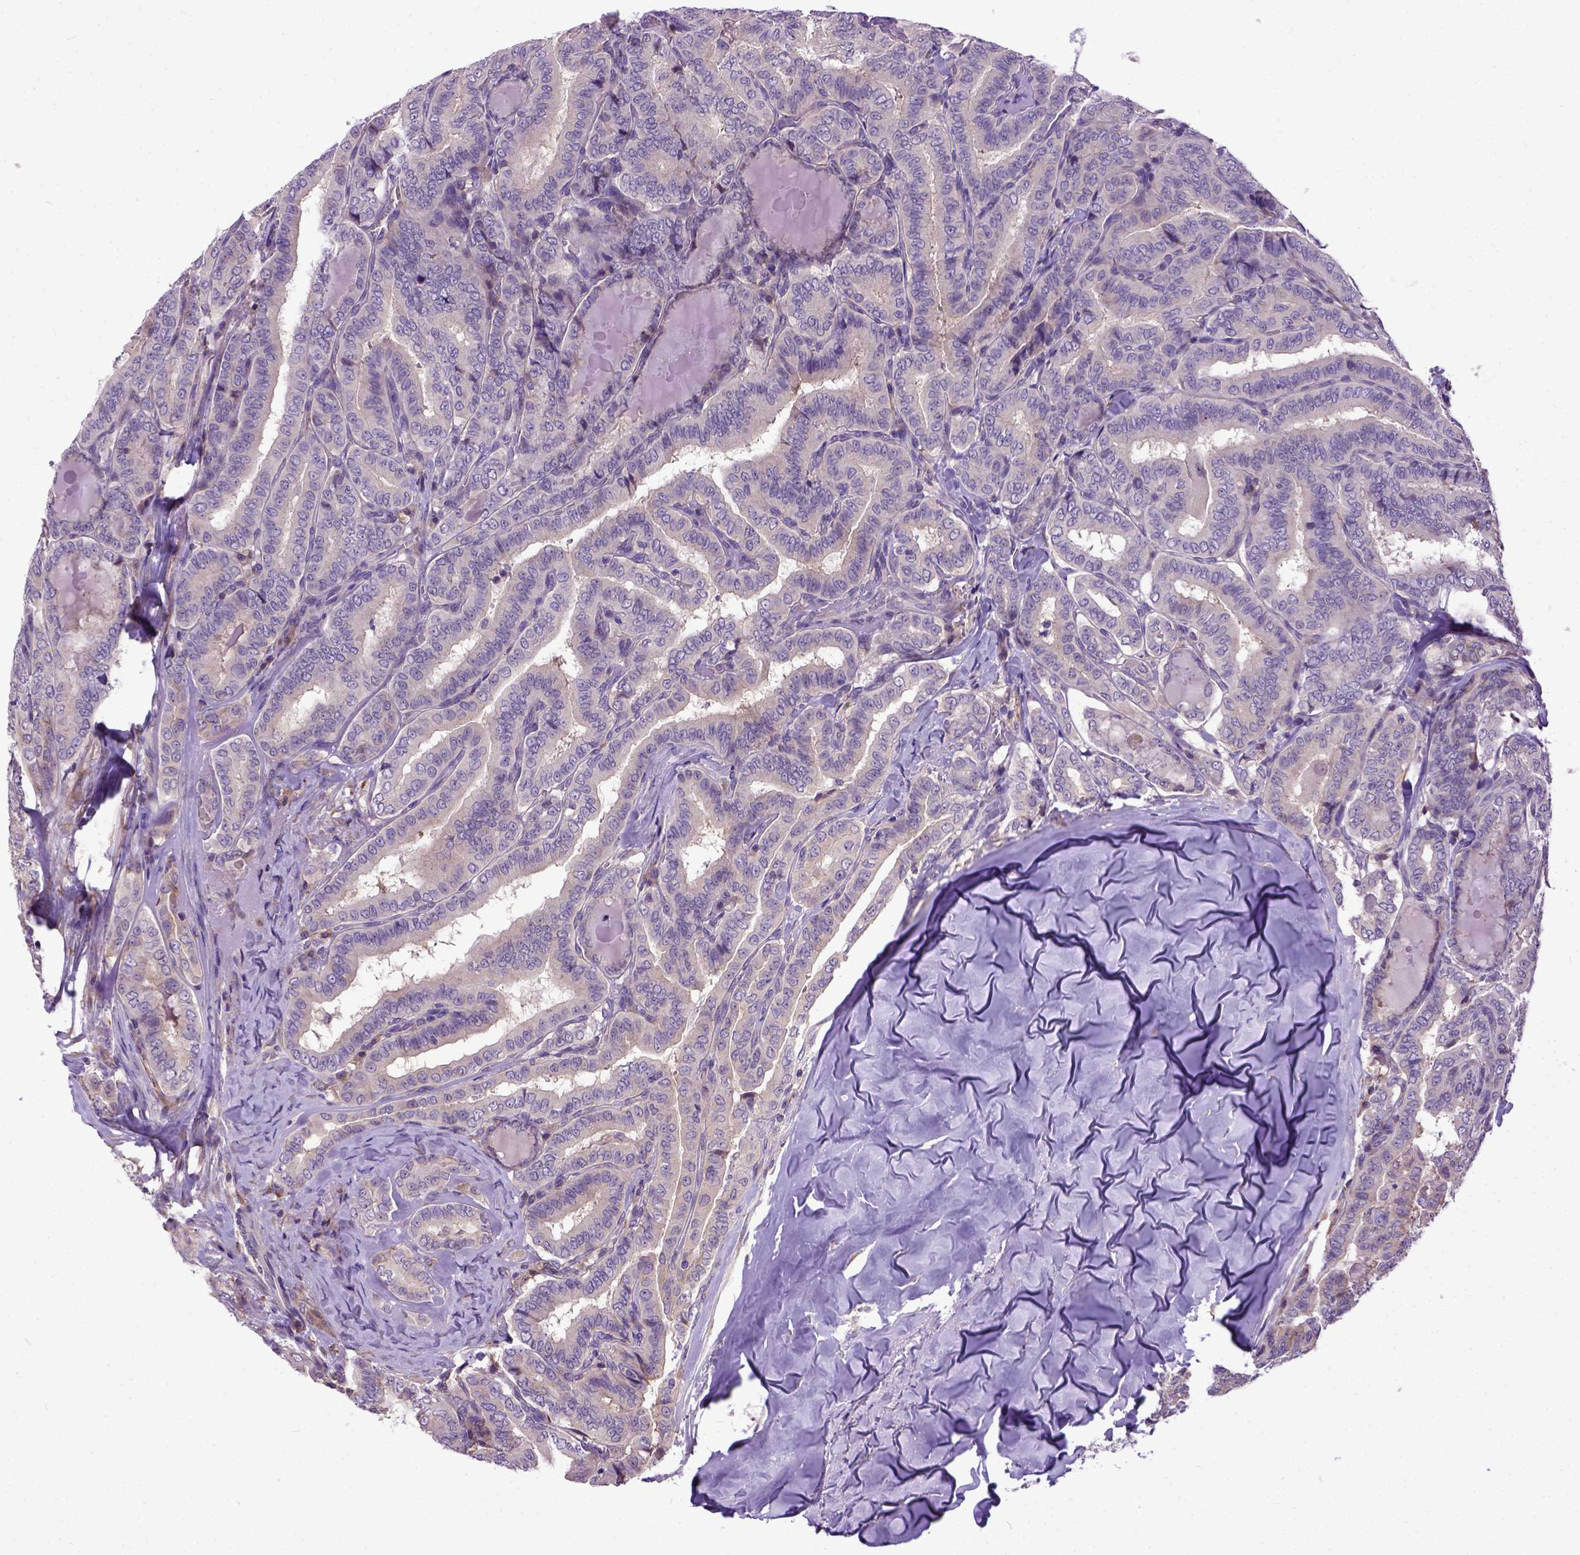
{"staining": {"intensity": "moderate", "quantity": "<25%", "location": "cytoplasmic/membranous"}, "tissue": "thyroid cancer", "cell_type": "Tumor cells", "image_type": "cancer", "snomed": [{"axis": "morphology", "description": "Papillary adenocarcinoma, NOS"}, {"axis": "morphology", "description": "Papillary adenoma metastatic"}, {"axis": "topography", "description": "Thyroid gland"}], "caption": "An immunohistochemistry (IHC) image of neoplastic tissue is shown. Protein staining in brown highlights moderate cytoplasmic/membranous positivity in thyroid papillary adenoma metastatic within tumor cells. (DAB = brown stain, brightfield microscopy at high magnification).", "gene": "NEK5", "patient": {"sex": "female", "age": 50}}